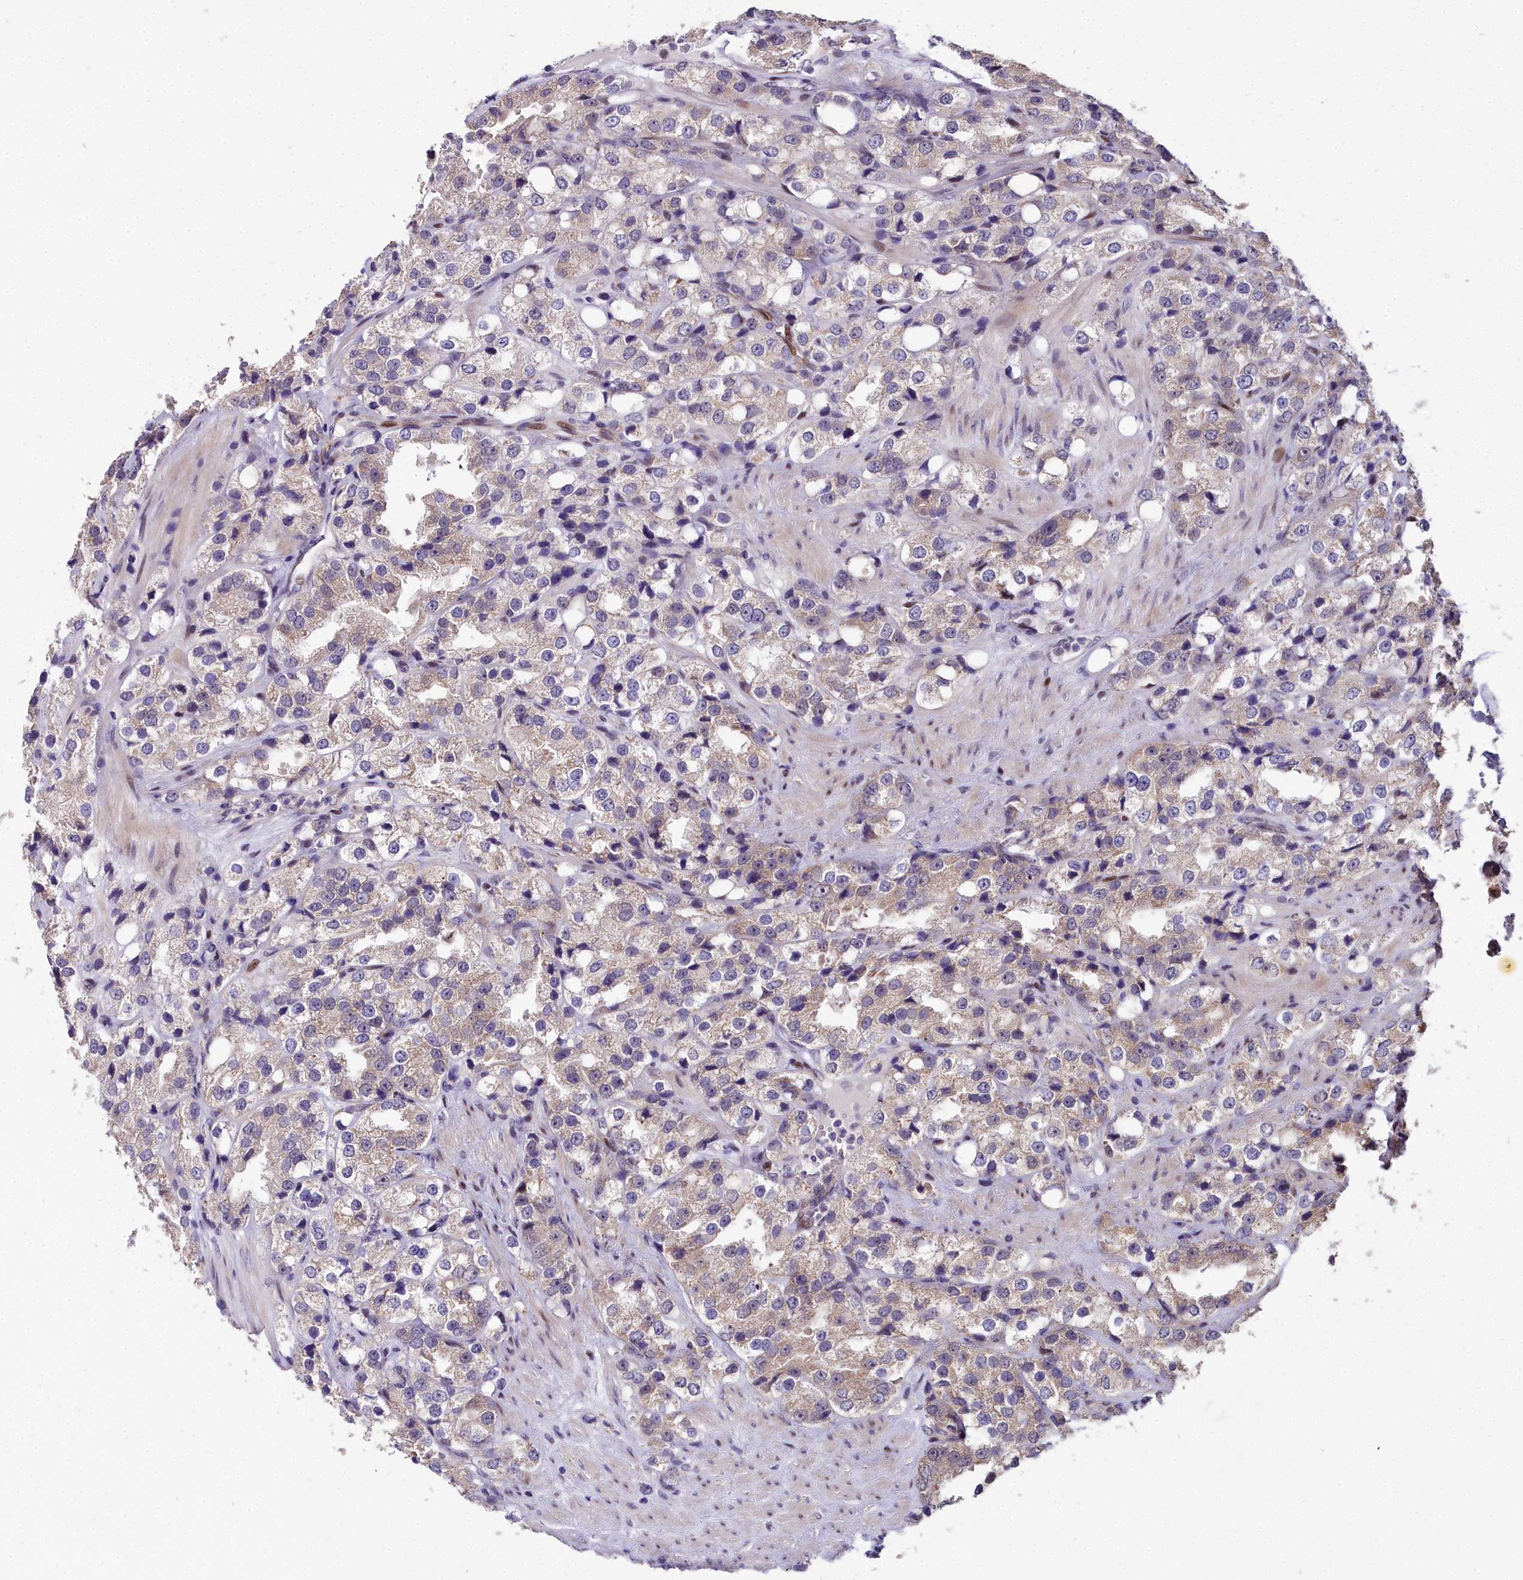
{"staining": {"intensity": "weak", "quantity": "25%-75%", "location": "cytoplasmic/membranous"}, "tissue": "prostate cancer", "cell_type": "Tumor cells", "image_type": "cancer", "snomed": [{"axis": "morphology", "description": "Adenocarcinoma, NOS"}, {"axis": "topography", "description": "Prostate"}], "caption": "Prostate cancer was stained to show a protein in brown. There is low levels of weak cytoplasmic/membranous staining in about 25%-75% of tumor cells. The staining is performed using DAB (3,3'-diaminobenzidine) brown chromogen to label protein expression. The nuclei are counter-stained blue using hematoxylin.", "gene": "AP1M1", "patient": {"sex": "male", "age": 79}}